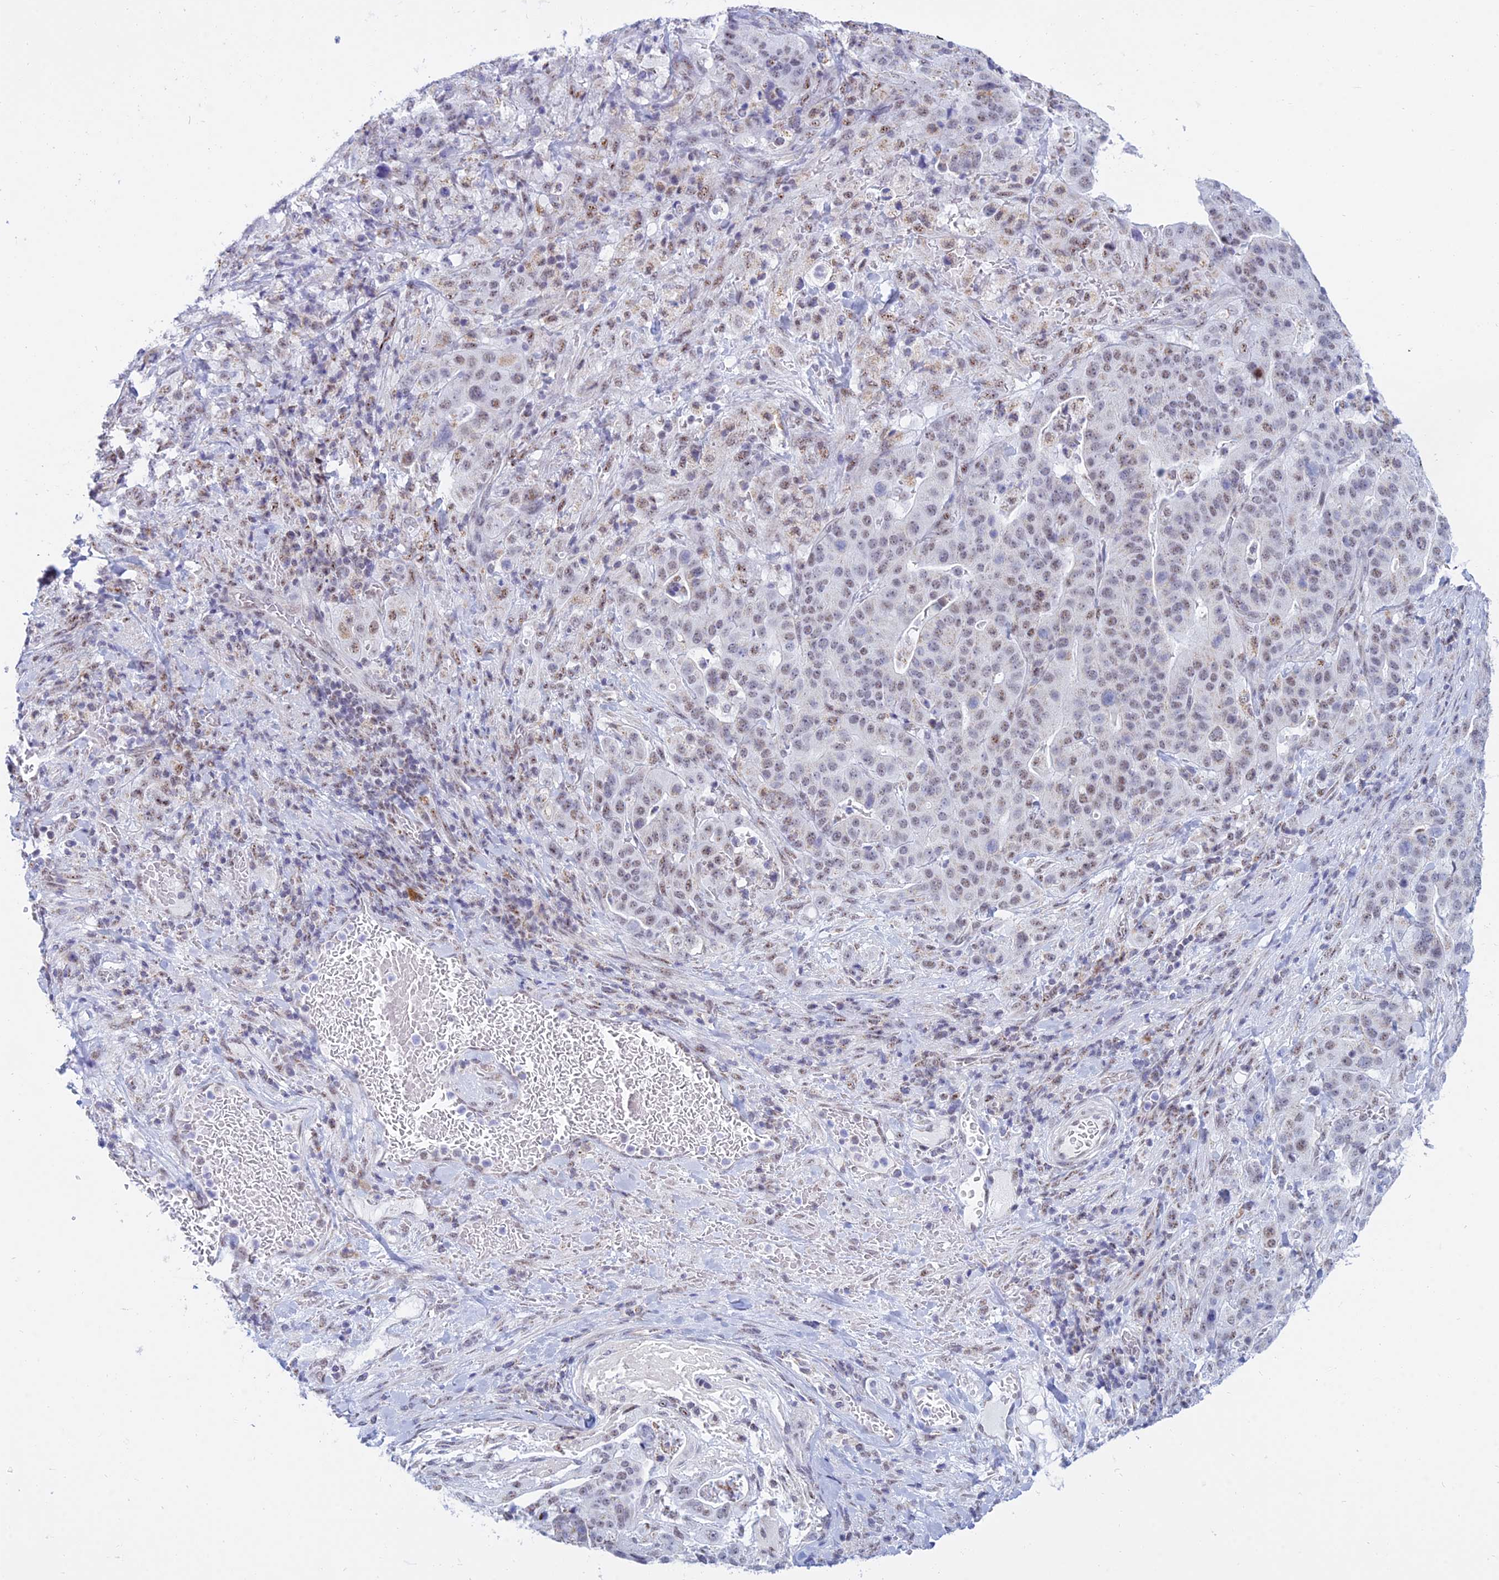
{"staining": {"intensity": "weak", "quantity": "25%-75%", "location": "cytoplasmic/membranous,nuclear"}, "tissue": "stomach cancer", "cell_type": "Tumor cells", "image_type": "cancer", "snomed": [{"axis": "morphology", "description": "Adenocarcinoma, NOS"}, {"axis": "topography", "description": "Stomach"}], "caption": "Tumor cells display low levels of weak cytoplasmic/membranous and nuclear staining in about 25%-75% of cells in human stomach adenocarcinoma.", "gene": "KLF14", "patient": {"sex": "male", "age": 48}}